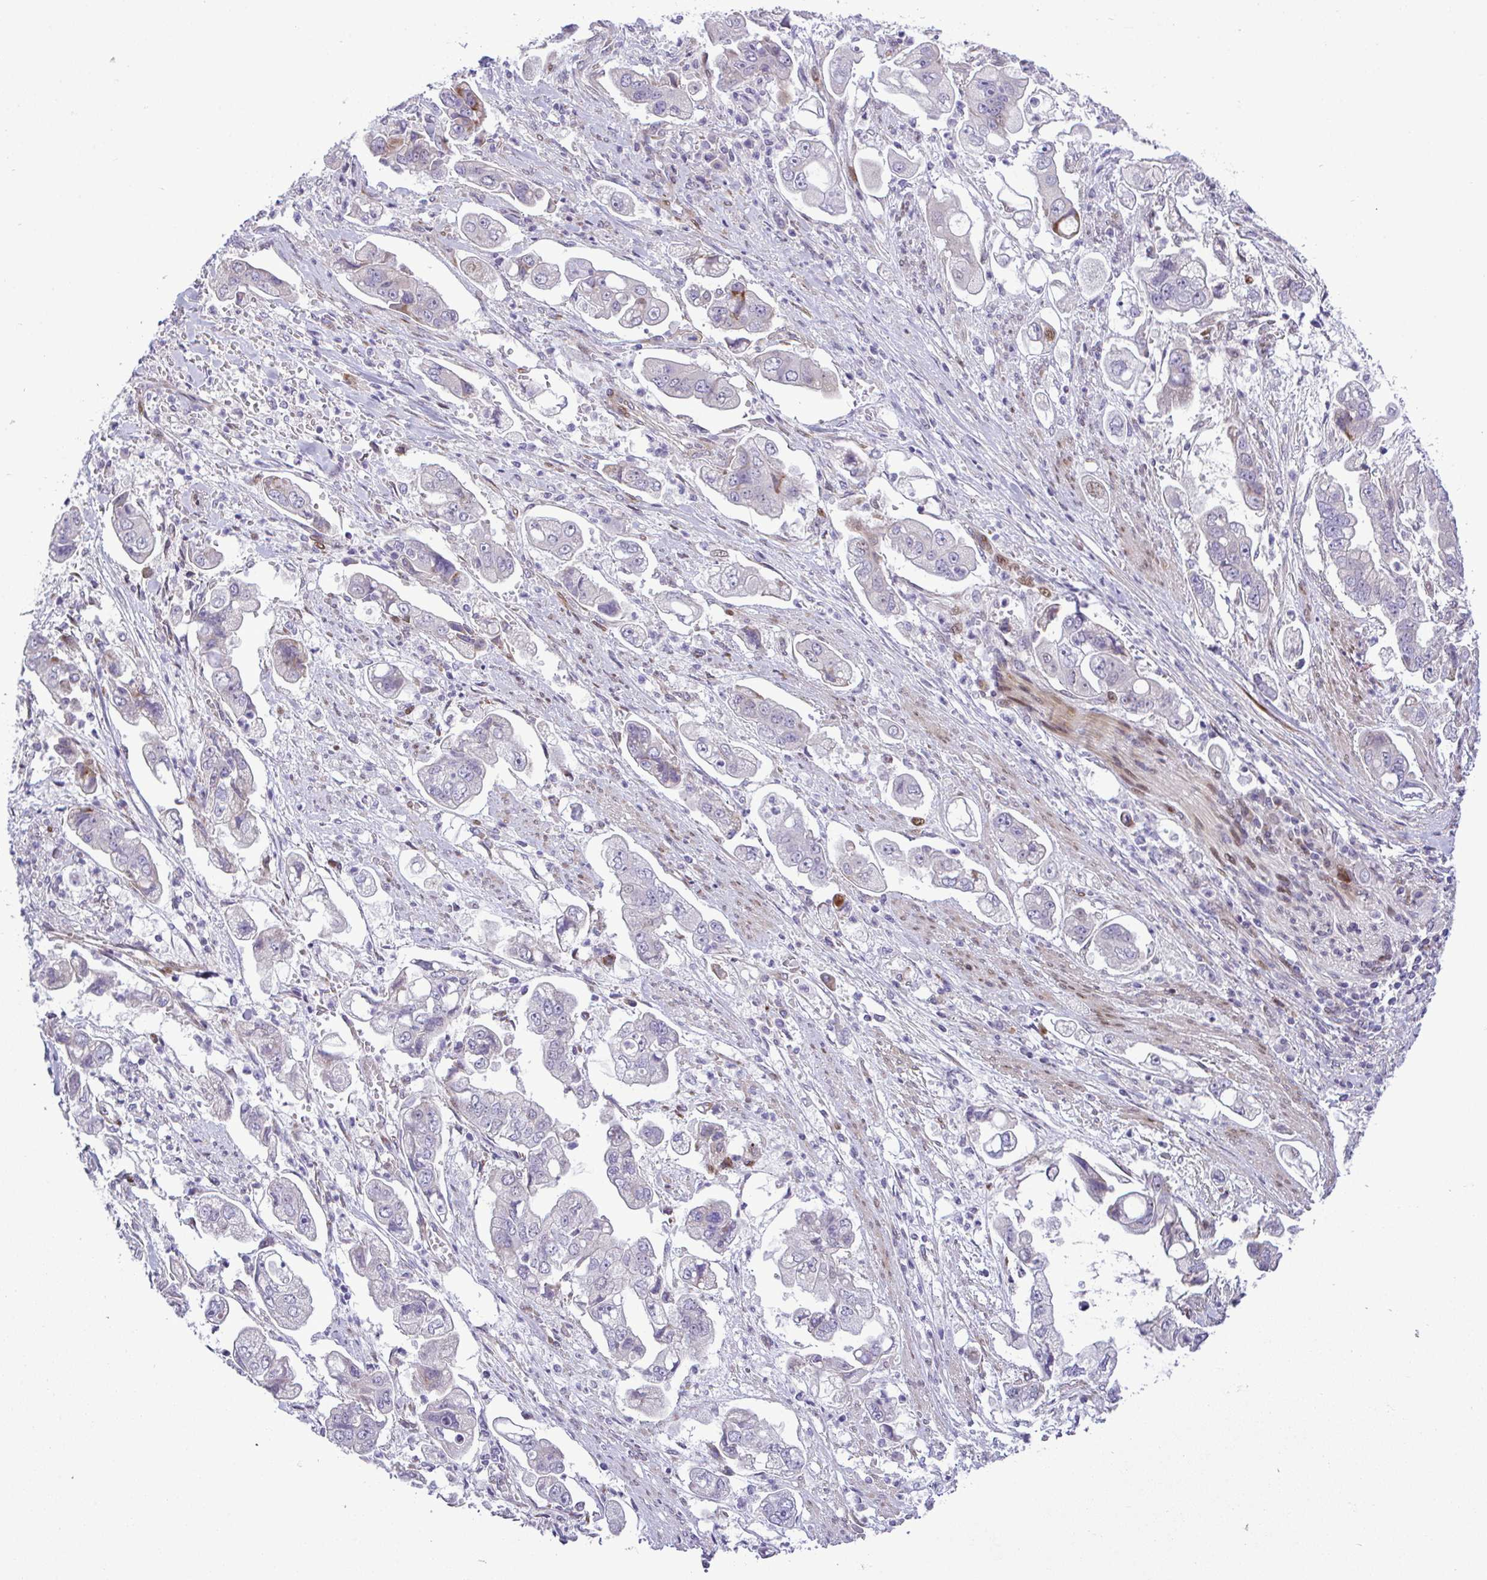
{"staining": {"intensity": "moderate", "quantity": "<25%", "location": "cytoplasmic/membranous"}, "tissue": "stomach cancer", "cell_type": "Tumor cells", "image_type": "cancer", "snomed": [{"axis": "morphology", "description": "Adenocarcinoma, NOS"}, {"axis": "topography", "description": "Stomach"}], "caption": "A histopathology image of human stomach adenocarcinoma stained for a protein exhibits moderate cytoplasmic/membranous brown staining in tumor cells.", "gene": "CASTOR2", "patient": {"sex": "male", "age": 62}}